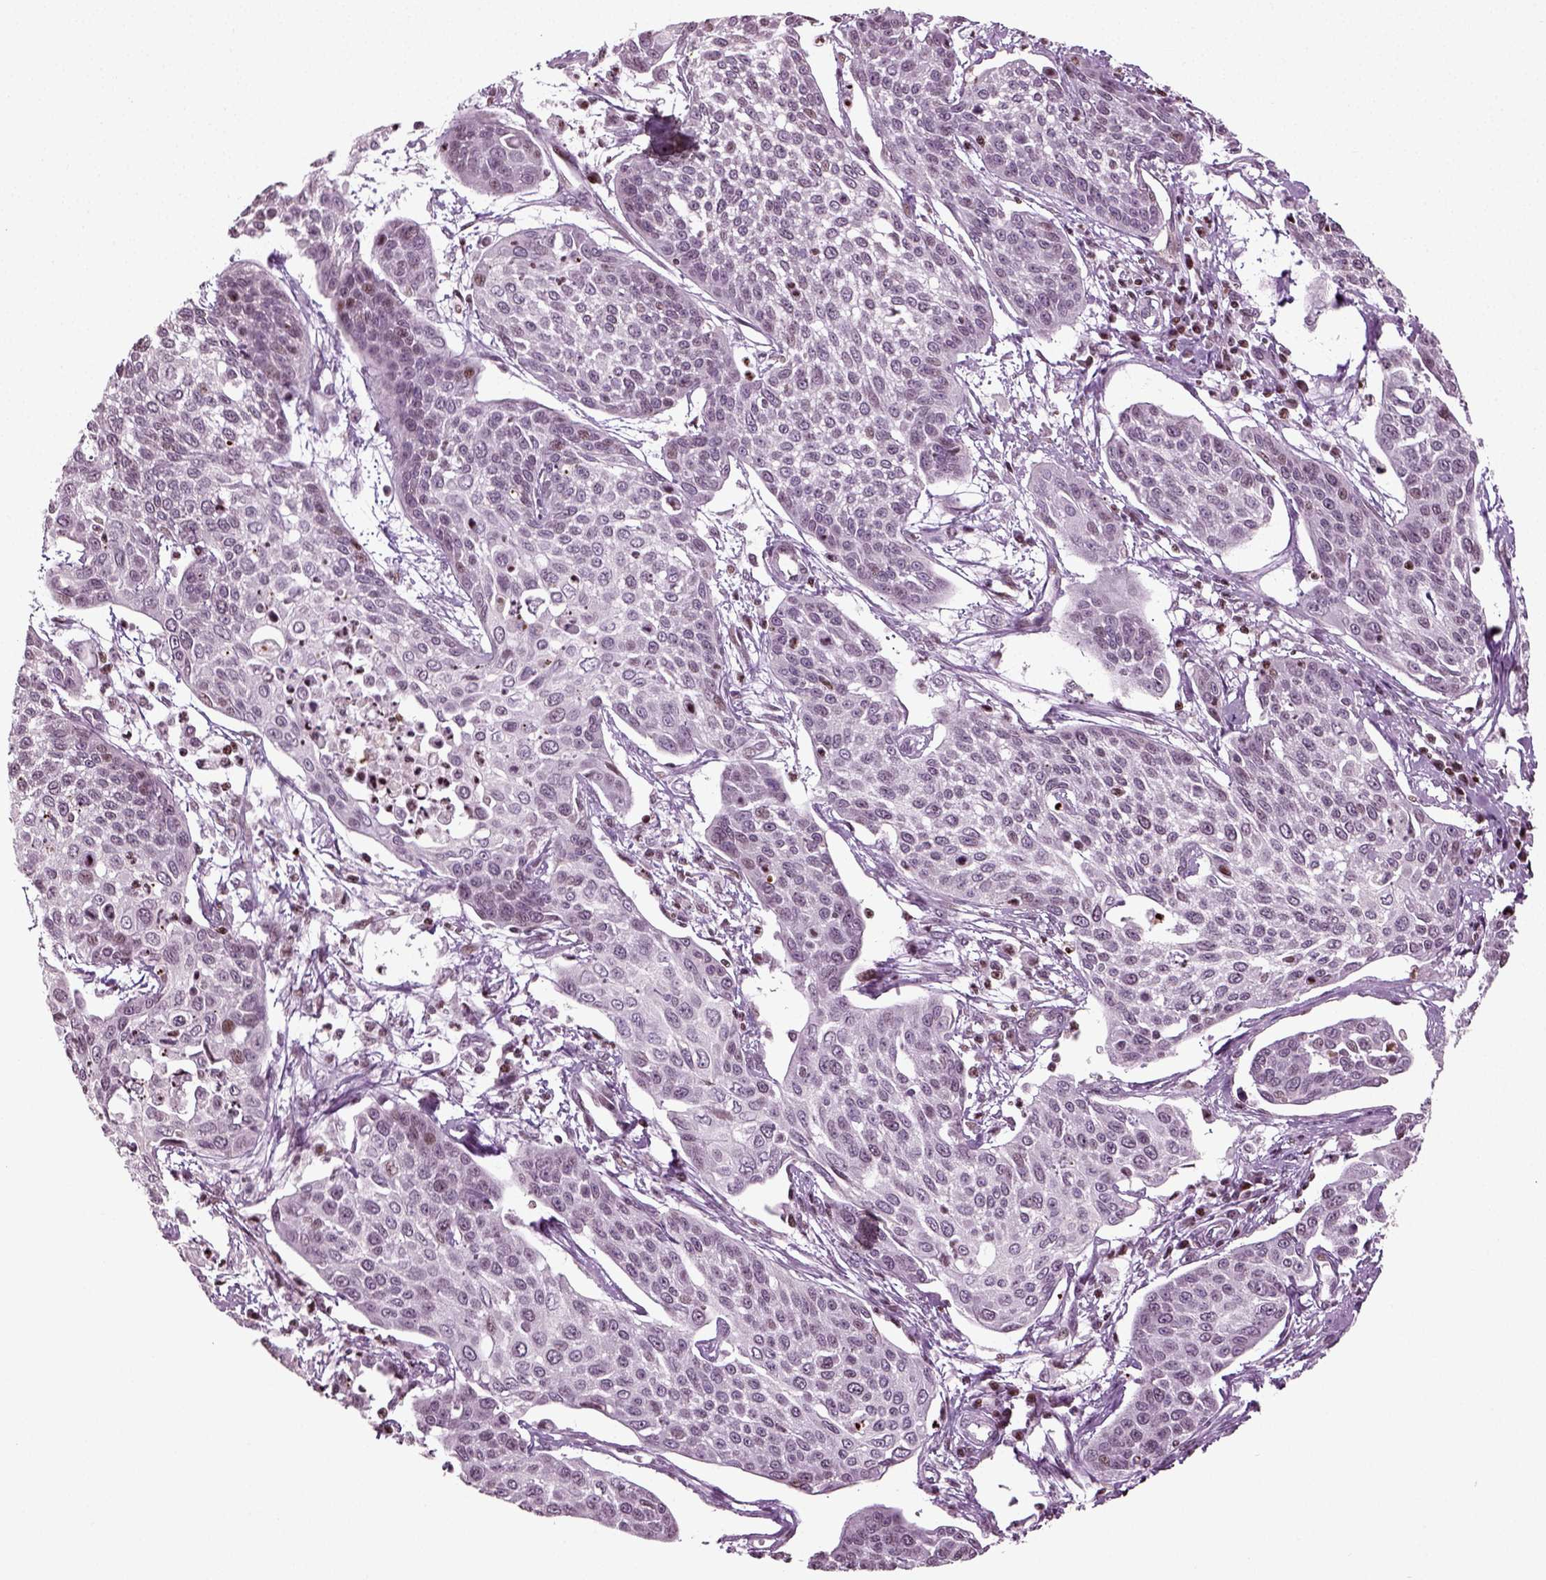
{"staining": {"intensity": "moderate", "quantity": "<25%", "location": "nuclear"}, "tissue": "cervical cancer", "cell_type": "Tumor cells", "image_type": "cancer", "snomed": [{"axis": "morphology", "description": "Squamous cell carcinoma, NOS"}, {"axis": "topography", "description": "Cervix"}], "caption": "A low amount of moderate nuclear positivity is present in approximately <25% of tumor cells in squamous cell carcinoma (cervical) tissue.", "gene": "HEYL", "patient": {"sex": "female", "age": 34}}